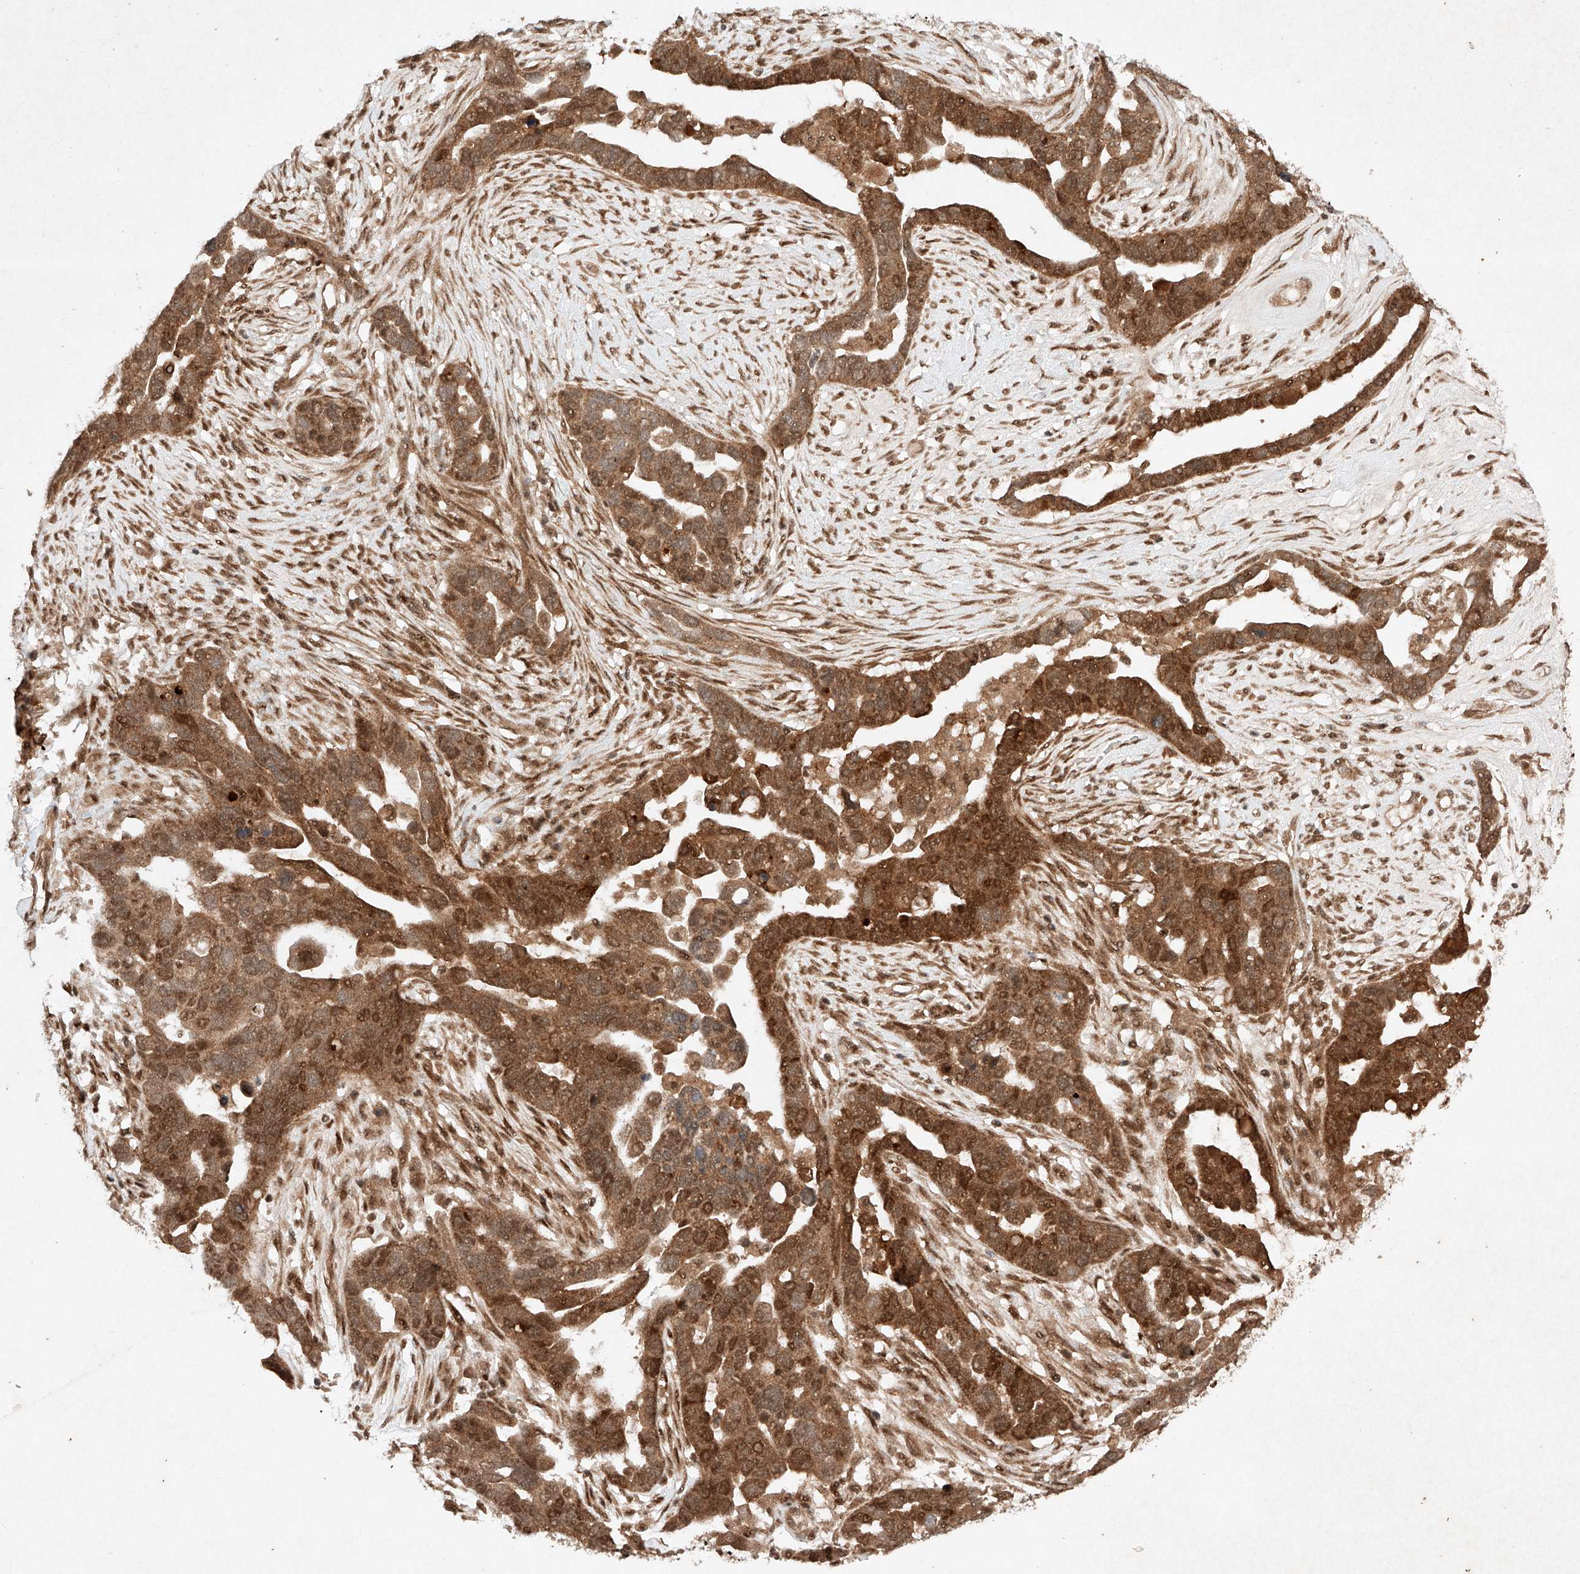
{"staining": {"intensity": "strong", "quantity": ">75%", "location": "cytoplasmic/membranous,nuclear"}, "tissue": "ovarian cancer", "cell_type": "Tumor cells", "image_type": "cancer", "snomed": [{"axis": "morphology", "description": "Cystadenocarcinoma, serous, NOS"}, {"axis": "topography", "description": "Ovary"}], "caption": "A brown stain shows strong cytoplasmic/membranous and nuclear expression of a protein in human serous cystadenocarcinoma (ovarian) tumor cells. Ihc stains the protein of interest in brown and the nuclei are stained blue.", "gene": "RNF31", "patient": {"sex": "female", "age": 54}}